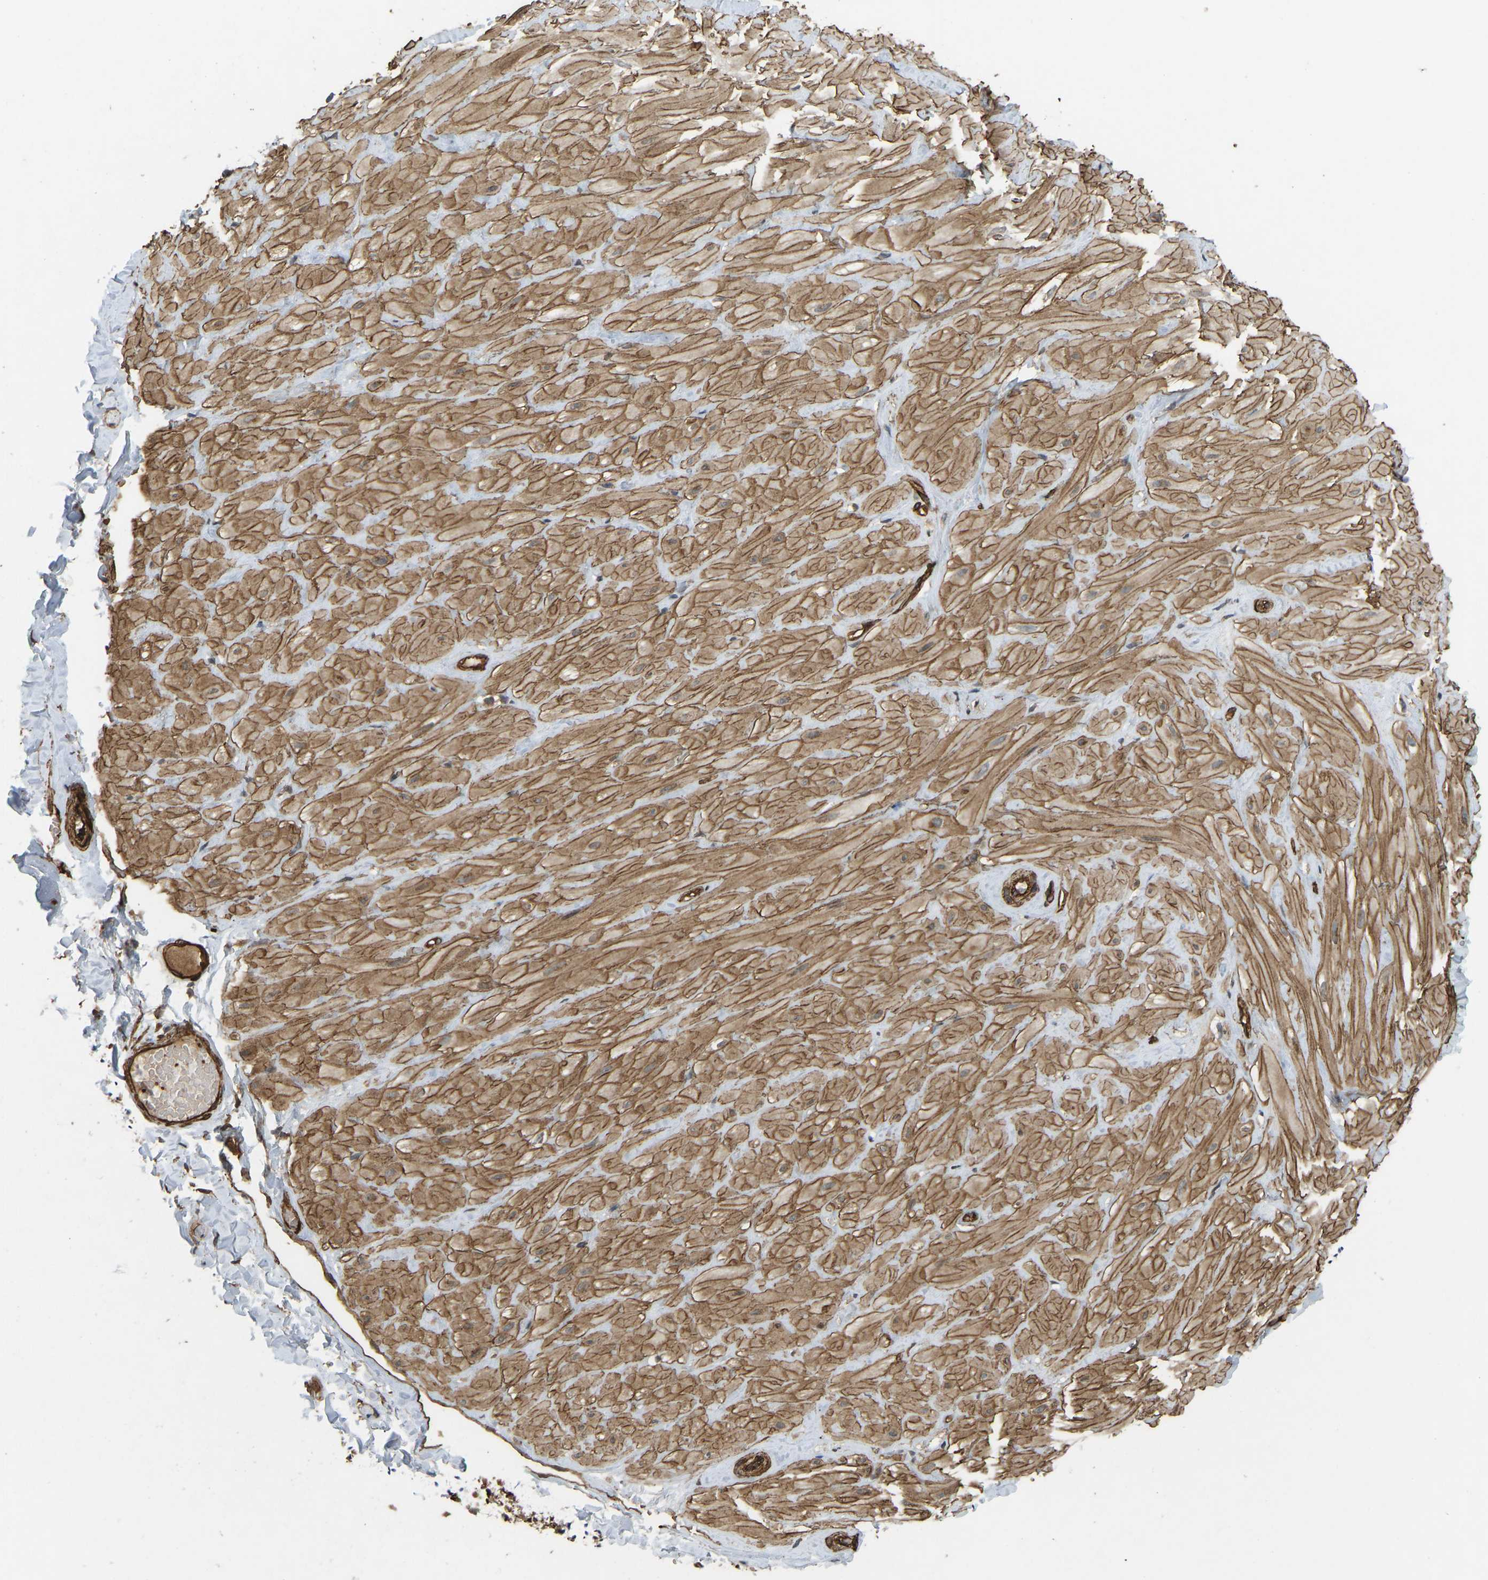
{"staining": {"intensity": "strong", "quantity": ">75%", "location": "cytoplasmic/membranous"}, "tissue": "adipose tissue", "cell_type": "Adipocytes", "image_type": "normal", "snomed": [{"axis": "morphology", "description": "Normal tissue, NOS"}, {"axis": "topography", "description": "Adipose tissue"}, {"axis": "topography", "description": "Vascular tissue"}, {"axis": "topography", "description": "Peripheral nerve tissue"}], "caption": "An image of human adipose tissue stained for a protein exhibits strong cytoplasmic/membranous brown staining in adipocytes. Immunohistochemistry (ihc) stains the protein of interest in brown and the nuclei are stained blue.", "gene": "NMB", "patient": {"sex": "male", "age": 25}}